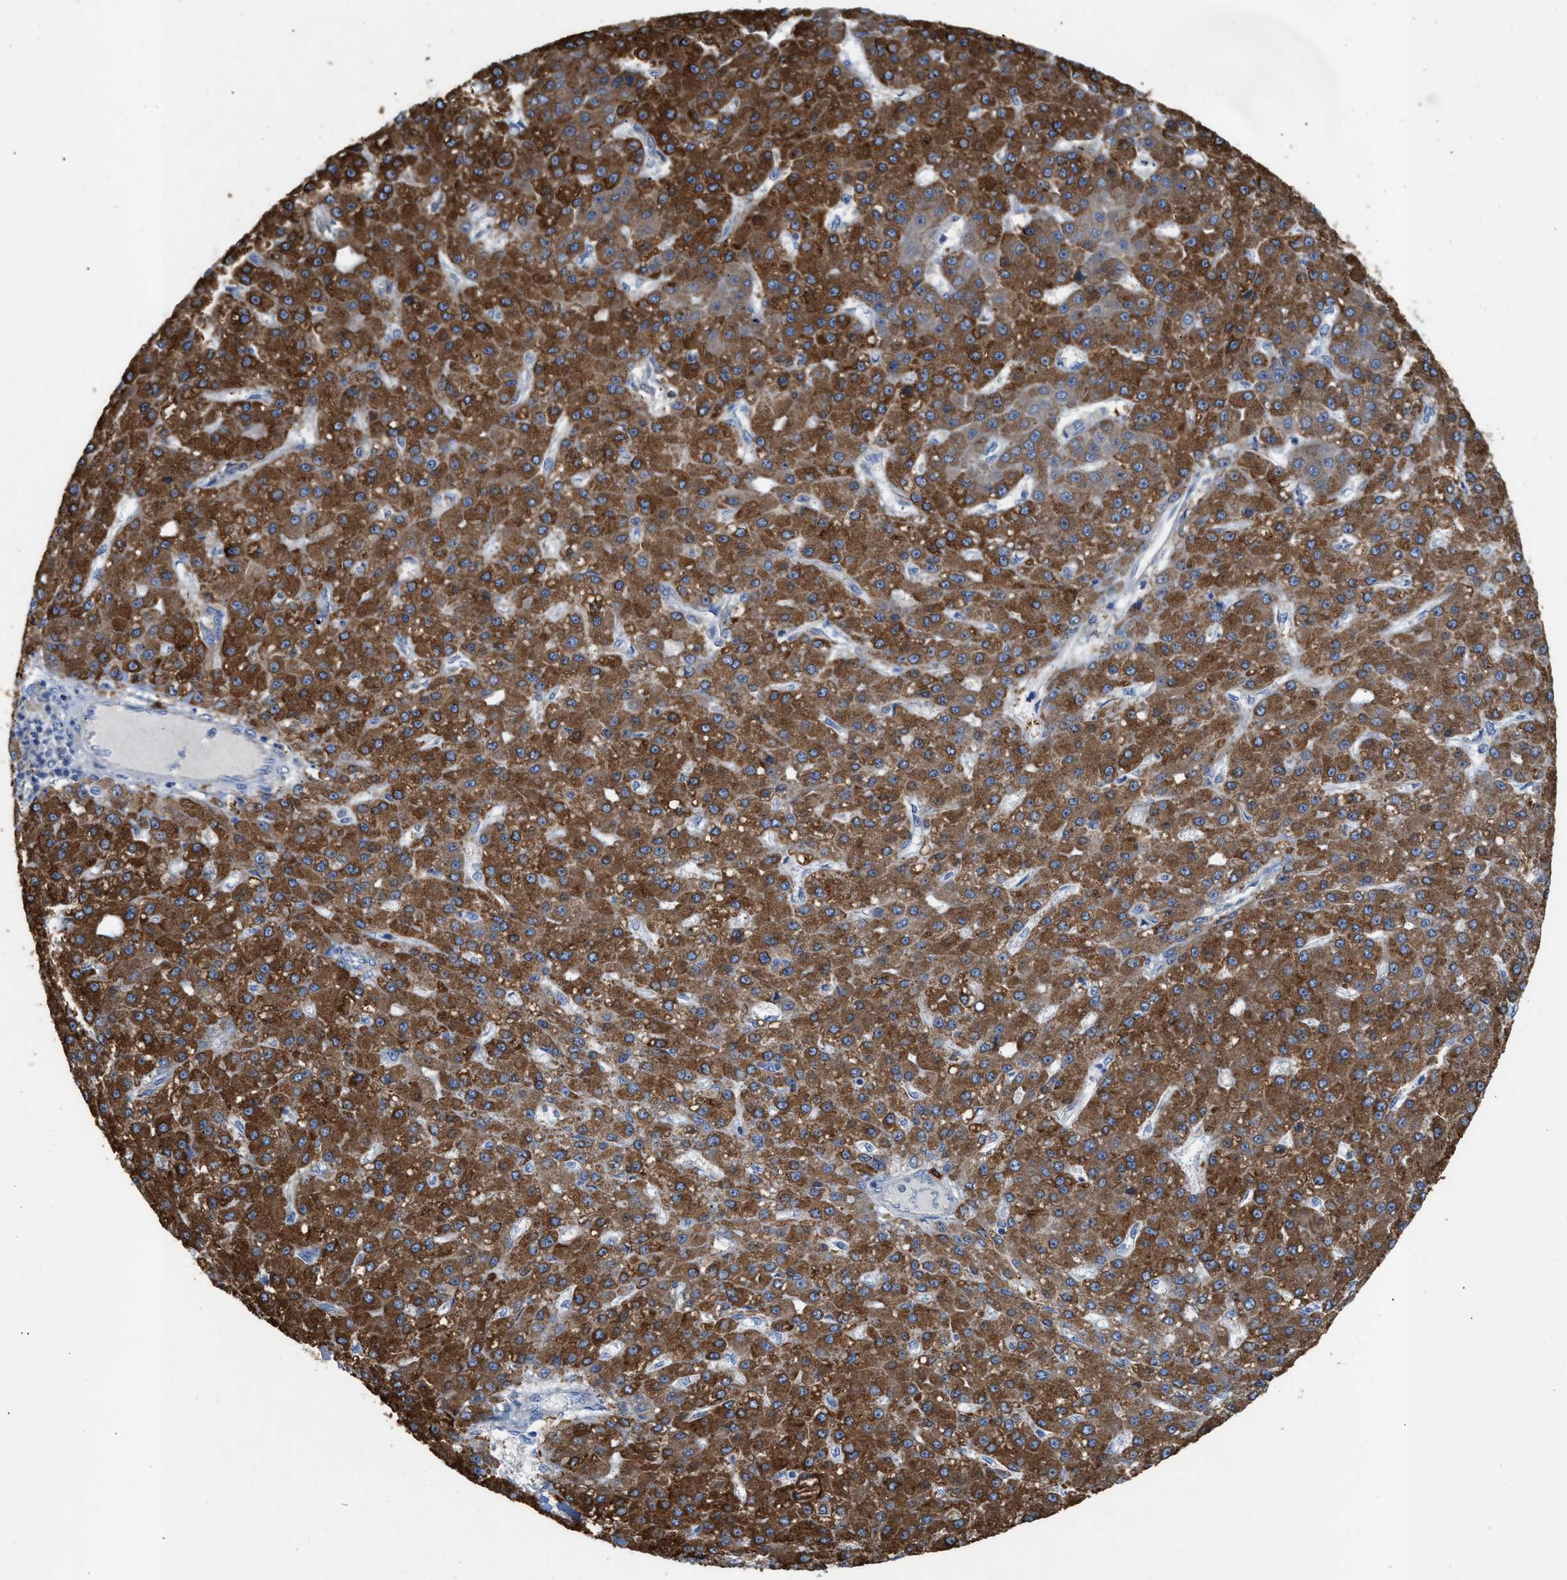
{"staining": {"intensity": "strong", "quantity": ">75%", "location": "cytoplasmic/membranous"}, "tissue": "liver cancer", "cell_type": "Tumor cells", "image_type": "cancer", "snomed": [{"axis": "morphology", "description": "Carcinoma, Hepatocellular, NOS"}, {"axis": "topography", "description": "Liver"}], "caption": "Hepatocellular carcinoma (liver) stained with DAB immunohistochemistry demonstrates high levels of strong cytoplasmic/membranous staining in approximately >75% of tumor cells.", "gene": "DYNC2I1", "patient": {"sex": "male", "age": 67}}